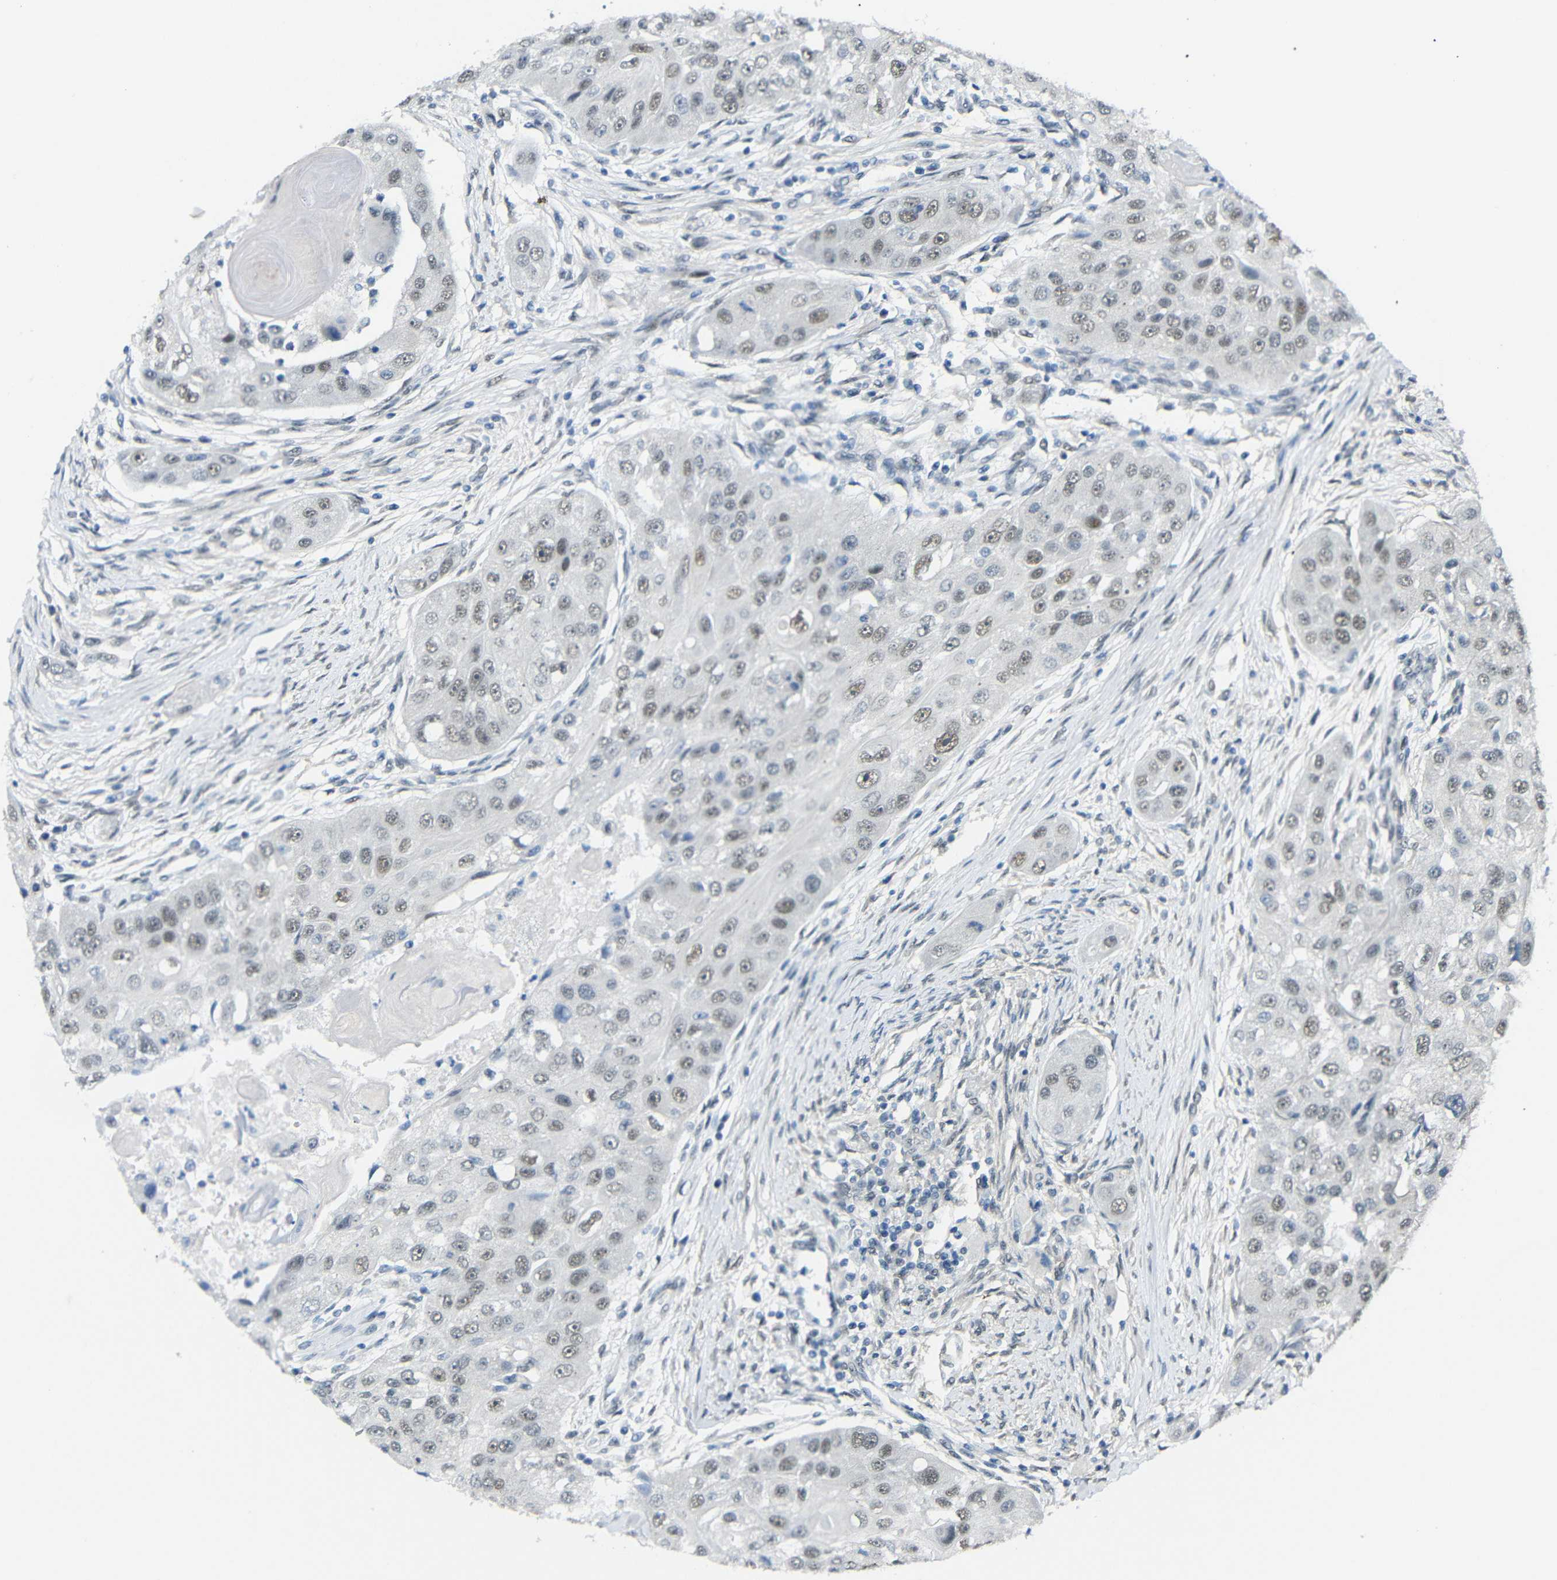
{"staining": {"intensity": "weak", "quantity": "25%-75%", "location": "nuclear"}, "tissue": "head and neck cancer", "cell_type": "Tumor cells", "image_type": "cancer", "snomed": [{"axis": "morphology", "description": "Normal tissue, NOS"}, {"axis": "morphology", "description": "Squamous cell carcinoma, NOS"}, {"axis": "topography", "description": "Skeletal muscle"}, {"axis": "topography", "description": "Head-Neck"}], "caption": "Head and neck cancer stained for a protein reveals weak nuclear positivity in tumor cells.", "gene": "GPR158", "patient": {"sex": "male", "age": 51}}